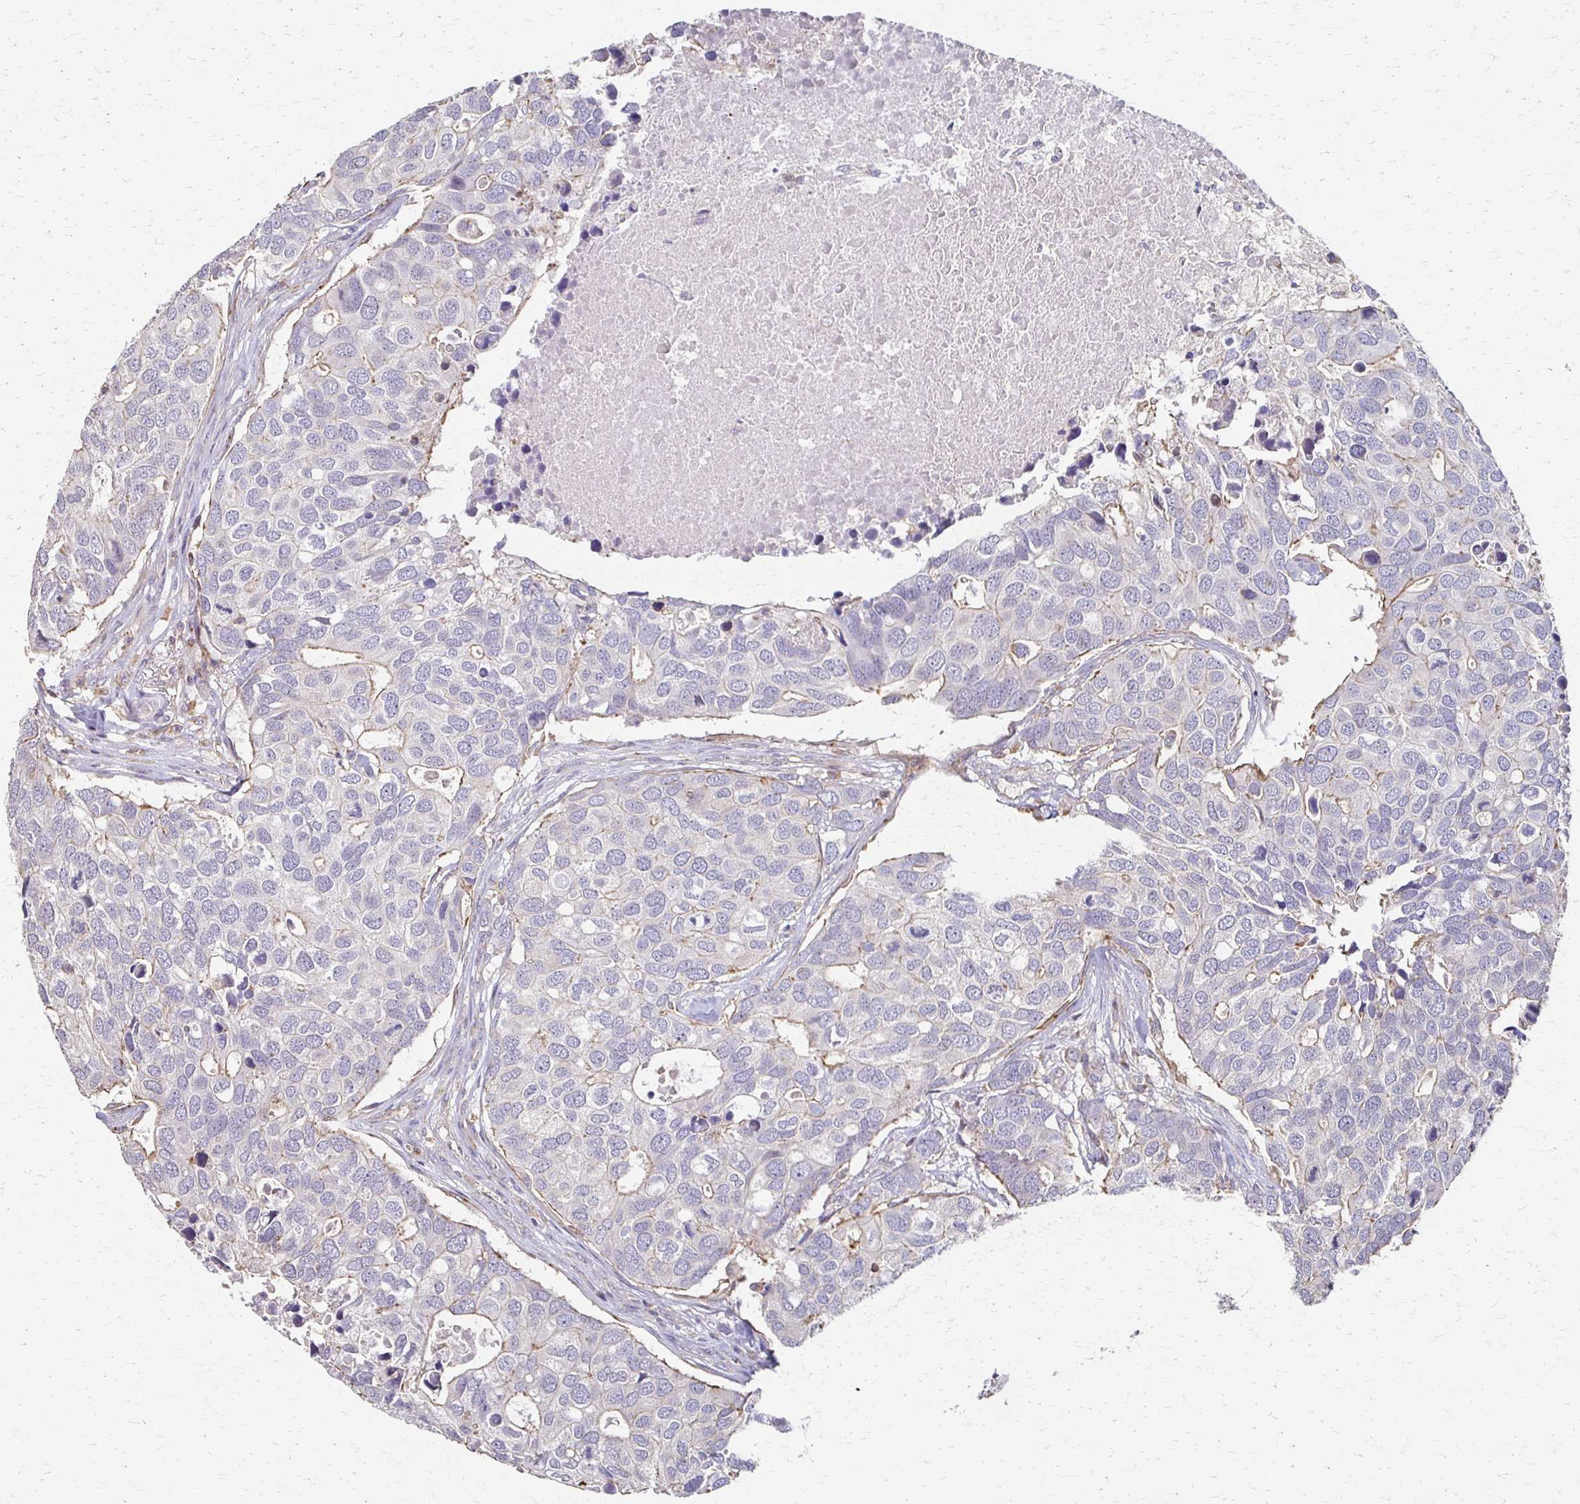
{"staining": {"intensity": "weak", "quantity": "<25%", "location": "cytoplasmic/membranous"}, "tissue": "breast cancer", "cell_type": "Tumor cells", "image_type": "cancer", "snomed": [{"axis": "morphology", "description": "Duct carcinoma"}, {"axis": "topography", "description": "Breast"}], "caption": "Human breast cancer (infiltrating ductal carcinoma) stained for a protein using immunohistochemistry (IHC) displays no expression in tumor cells.", "gene": "C1QTNF7", "patient": {"sex": "female", "age": 83}}